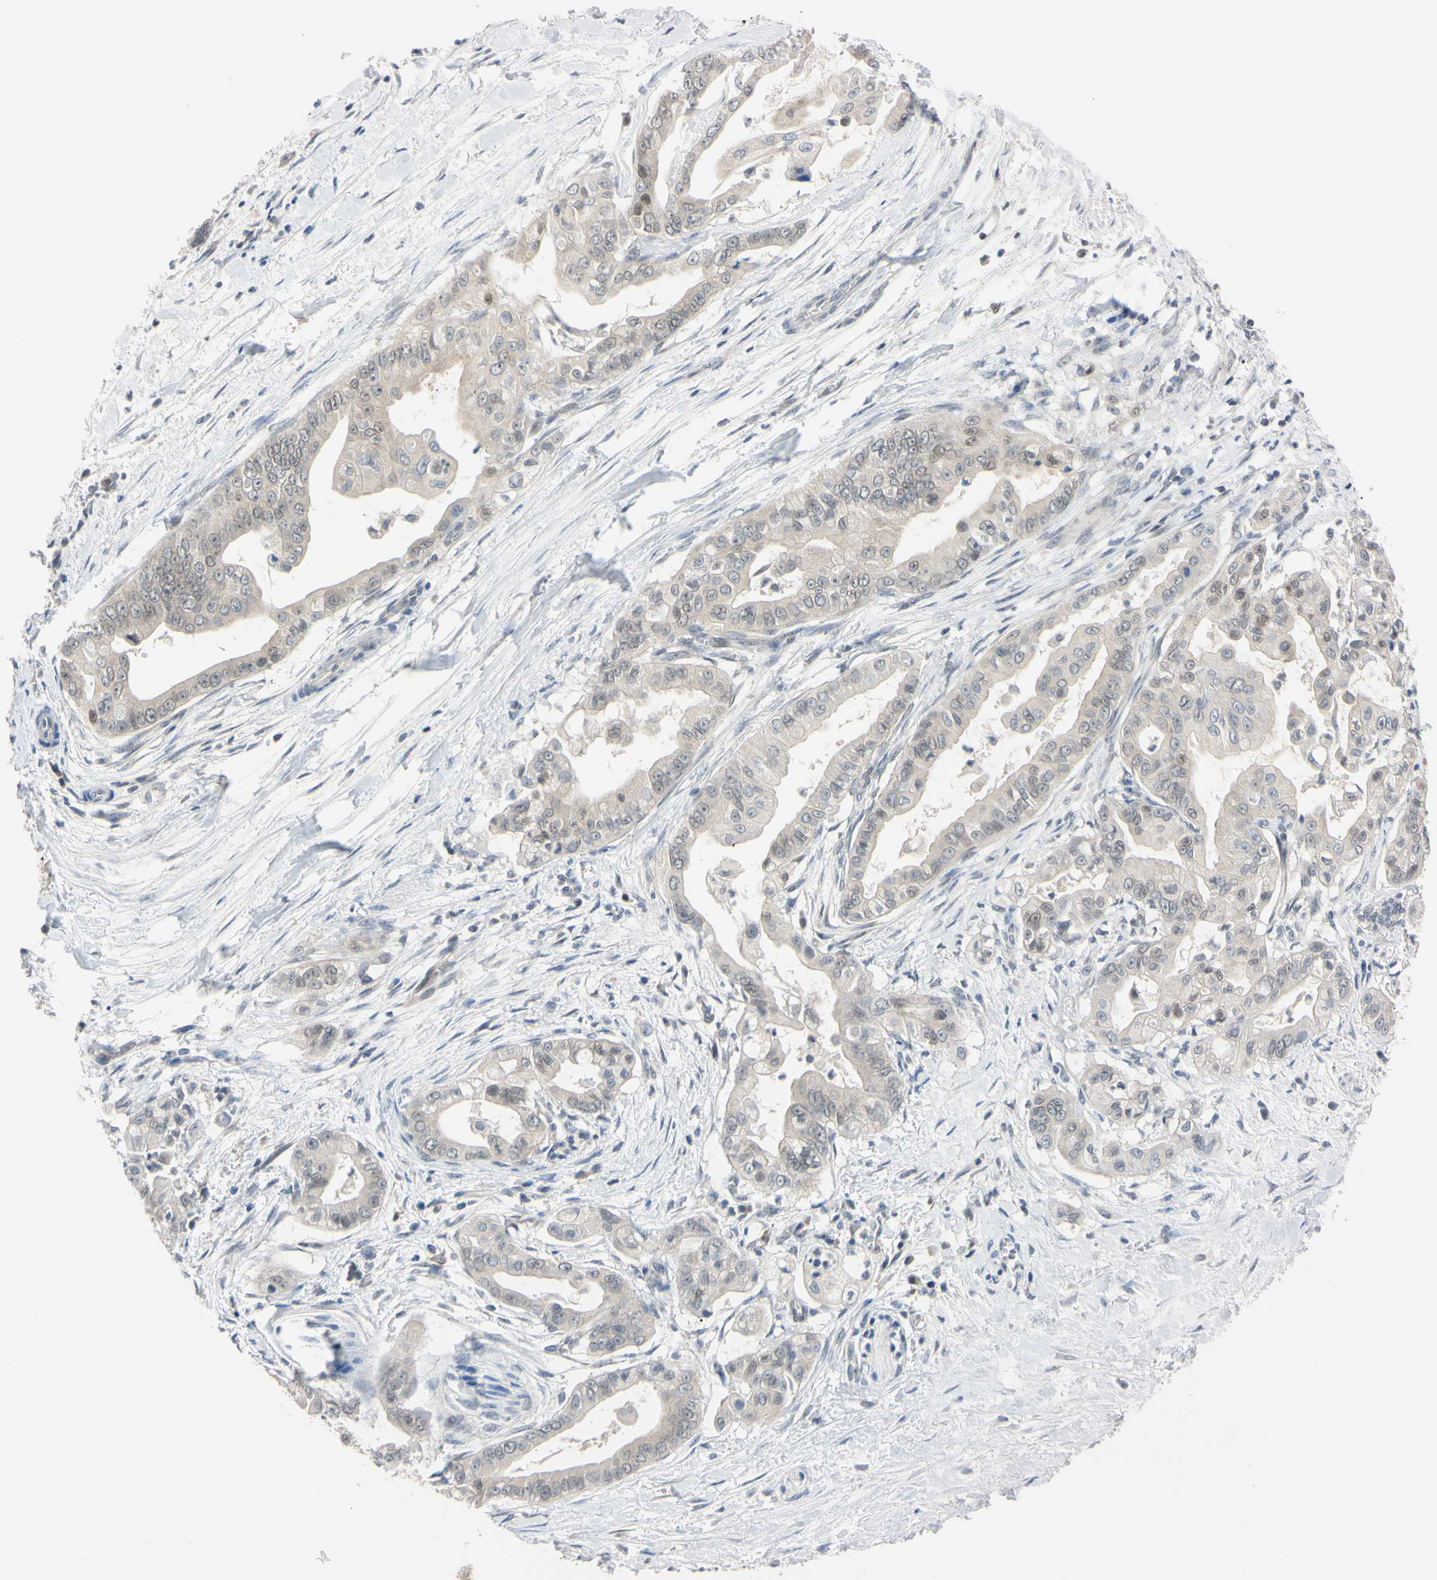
{"staining": {"intensity": "weak", "quantity": ">75%", "location": "cytoplasmic/membranous"}, "tissue": "pancreatic cancer", "cell_type": "Tumor cells", "image_type": "cancer", "snomed": [{"axis": "morphology", "description": "Adenocarcinoma, NOS"}, {"axis": "topography", "description": "Pancreas"}], "caption": "IHC (DAB) staining of adenocarcinoma (pancreatic) reveals weak cytoplasmic/membranous protein expression in approximately >75% of tumor cells.", "gene": "UBE2I", "patient": {"sex": "female", "age": 75}}